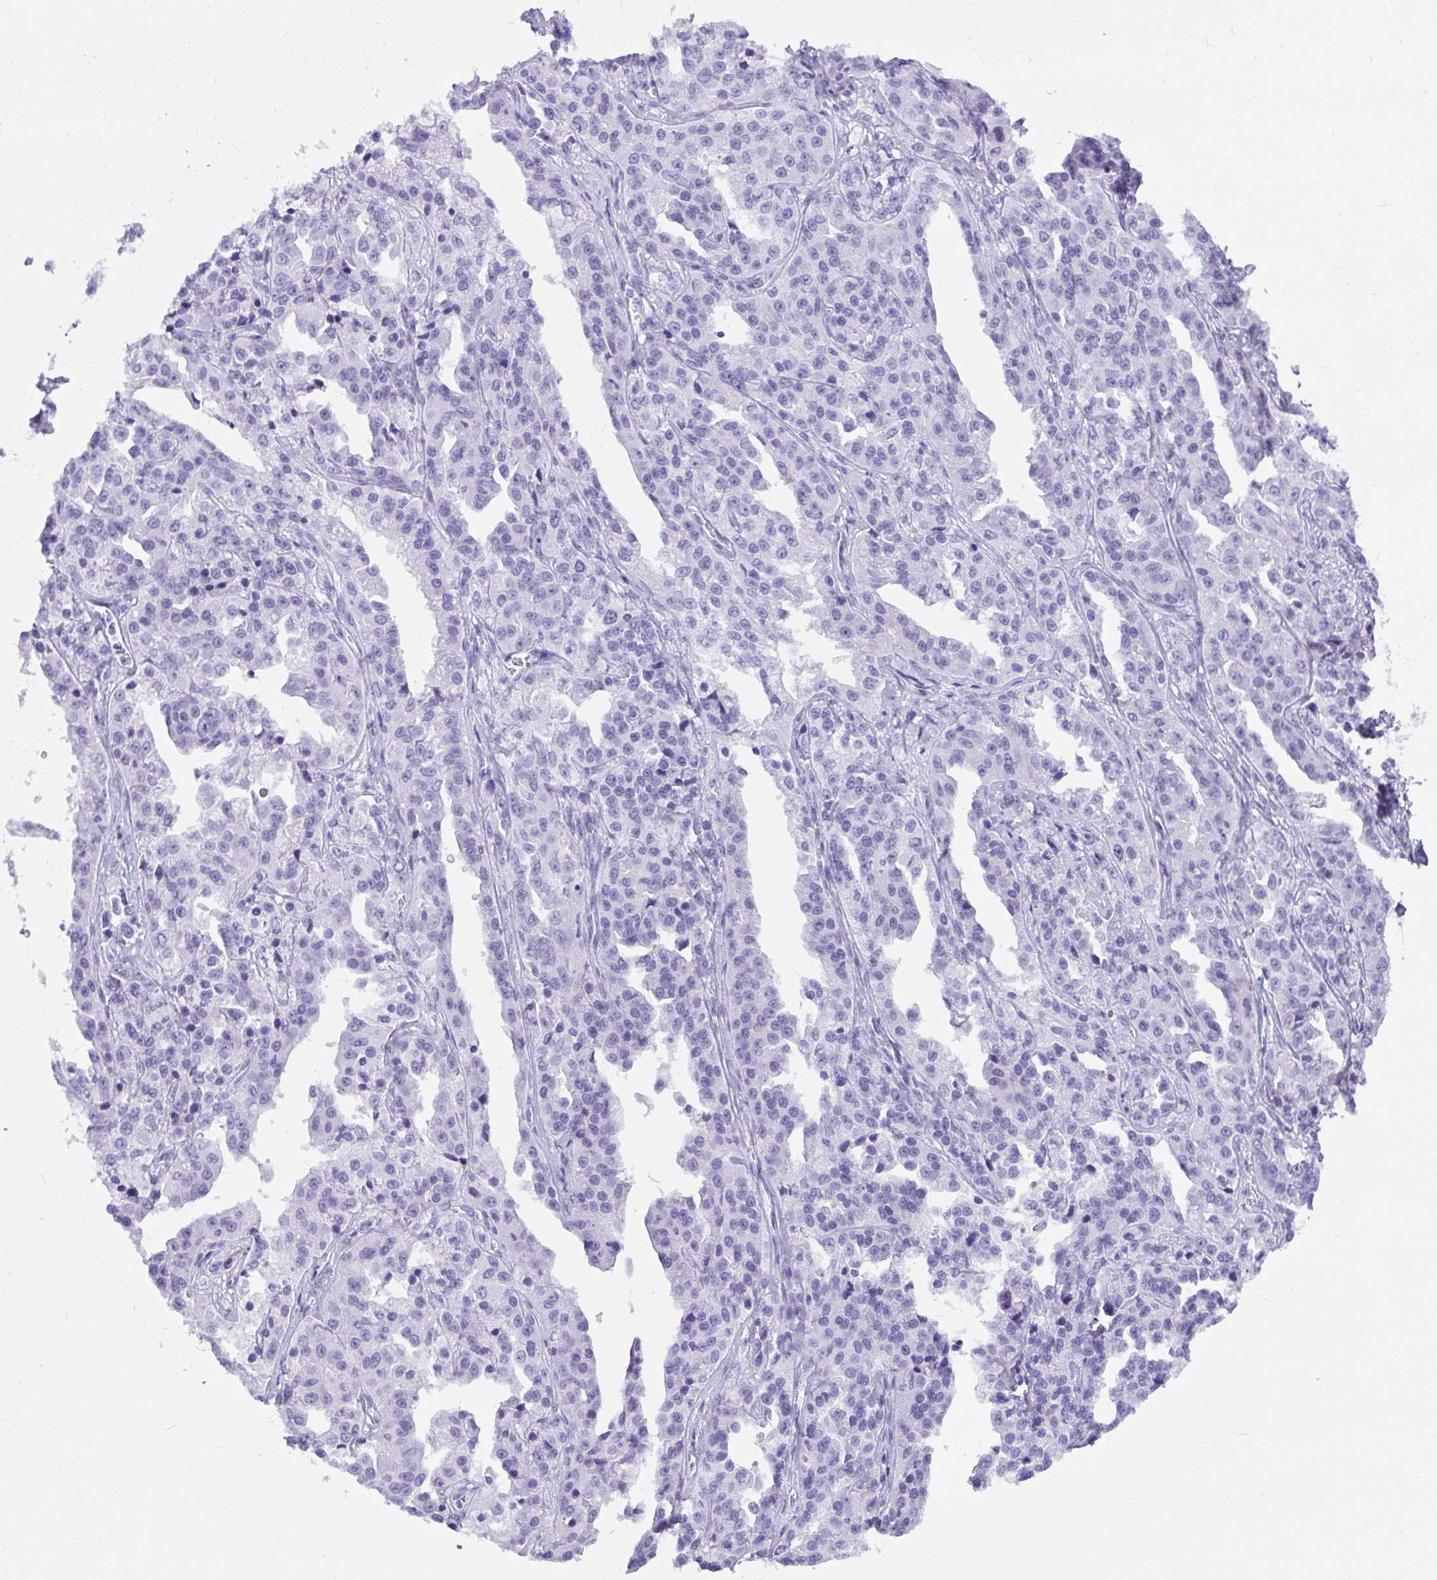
{"staining": {"intensity": "negative", "quantity": "none", "location": "none"}, "tissue": "ovarian cancer", "cell_type": "Tumor cells", "image_type": "cancer", "snomed": [{"axis": "morphology", "description": "Cystadenocarcinoma, serous, NOS"}, {"axis": "topography", "description": "Ovary"}], "caption": "Immunohistochemical staining of human serous cystadenocarcinoma (ovarian) exhibits no significant expression in tumor cells.", "gene": "BEST4", "patient": {"sex": "female", "age": 75}}